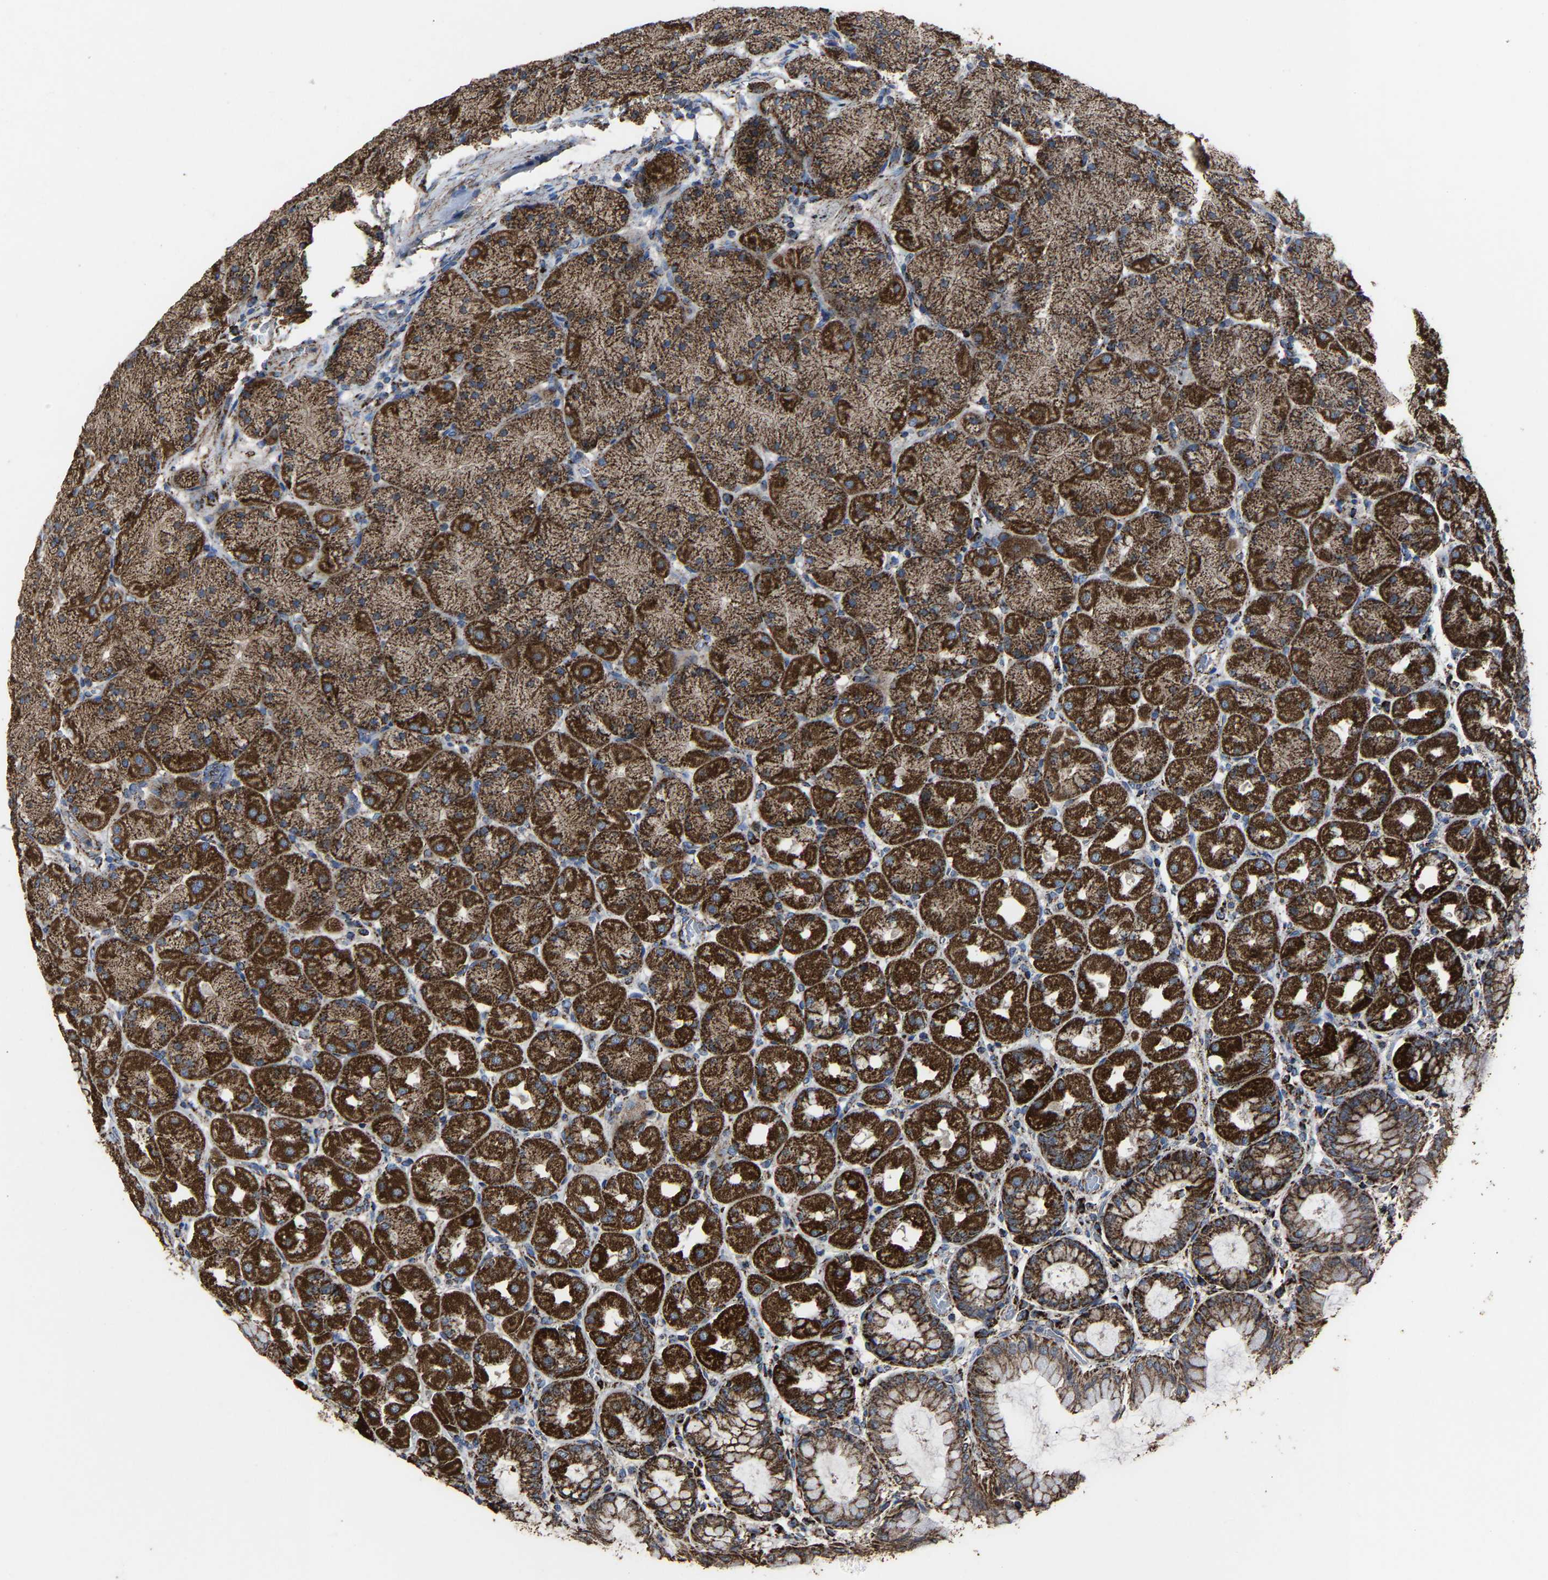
{"staining": {"intensity": "strong", "quantity": ">75%", "location": "cytoplasmic/membranous"}, "tissue": "stomach", "cell_type": "Glandular cells", "image_type": "normal", "snomed": [{"axis": "morphology", "description": "Normal tissue, NOS"}, {"axis": "topography", "description": "Stomach, upper"}], "caption": "A high amount of strong cytoplasmic/membranous positivity is seen in approximately >75% of glandular cells in unremarkable stomach. (DAB IHC with brightfield microscopy, high magnification).", "gene": "NDUFV3", "patient": {"sex": "female", "age": 56}}